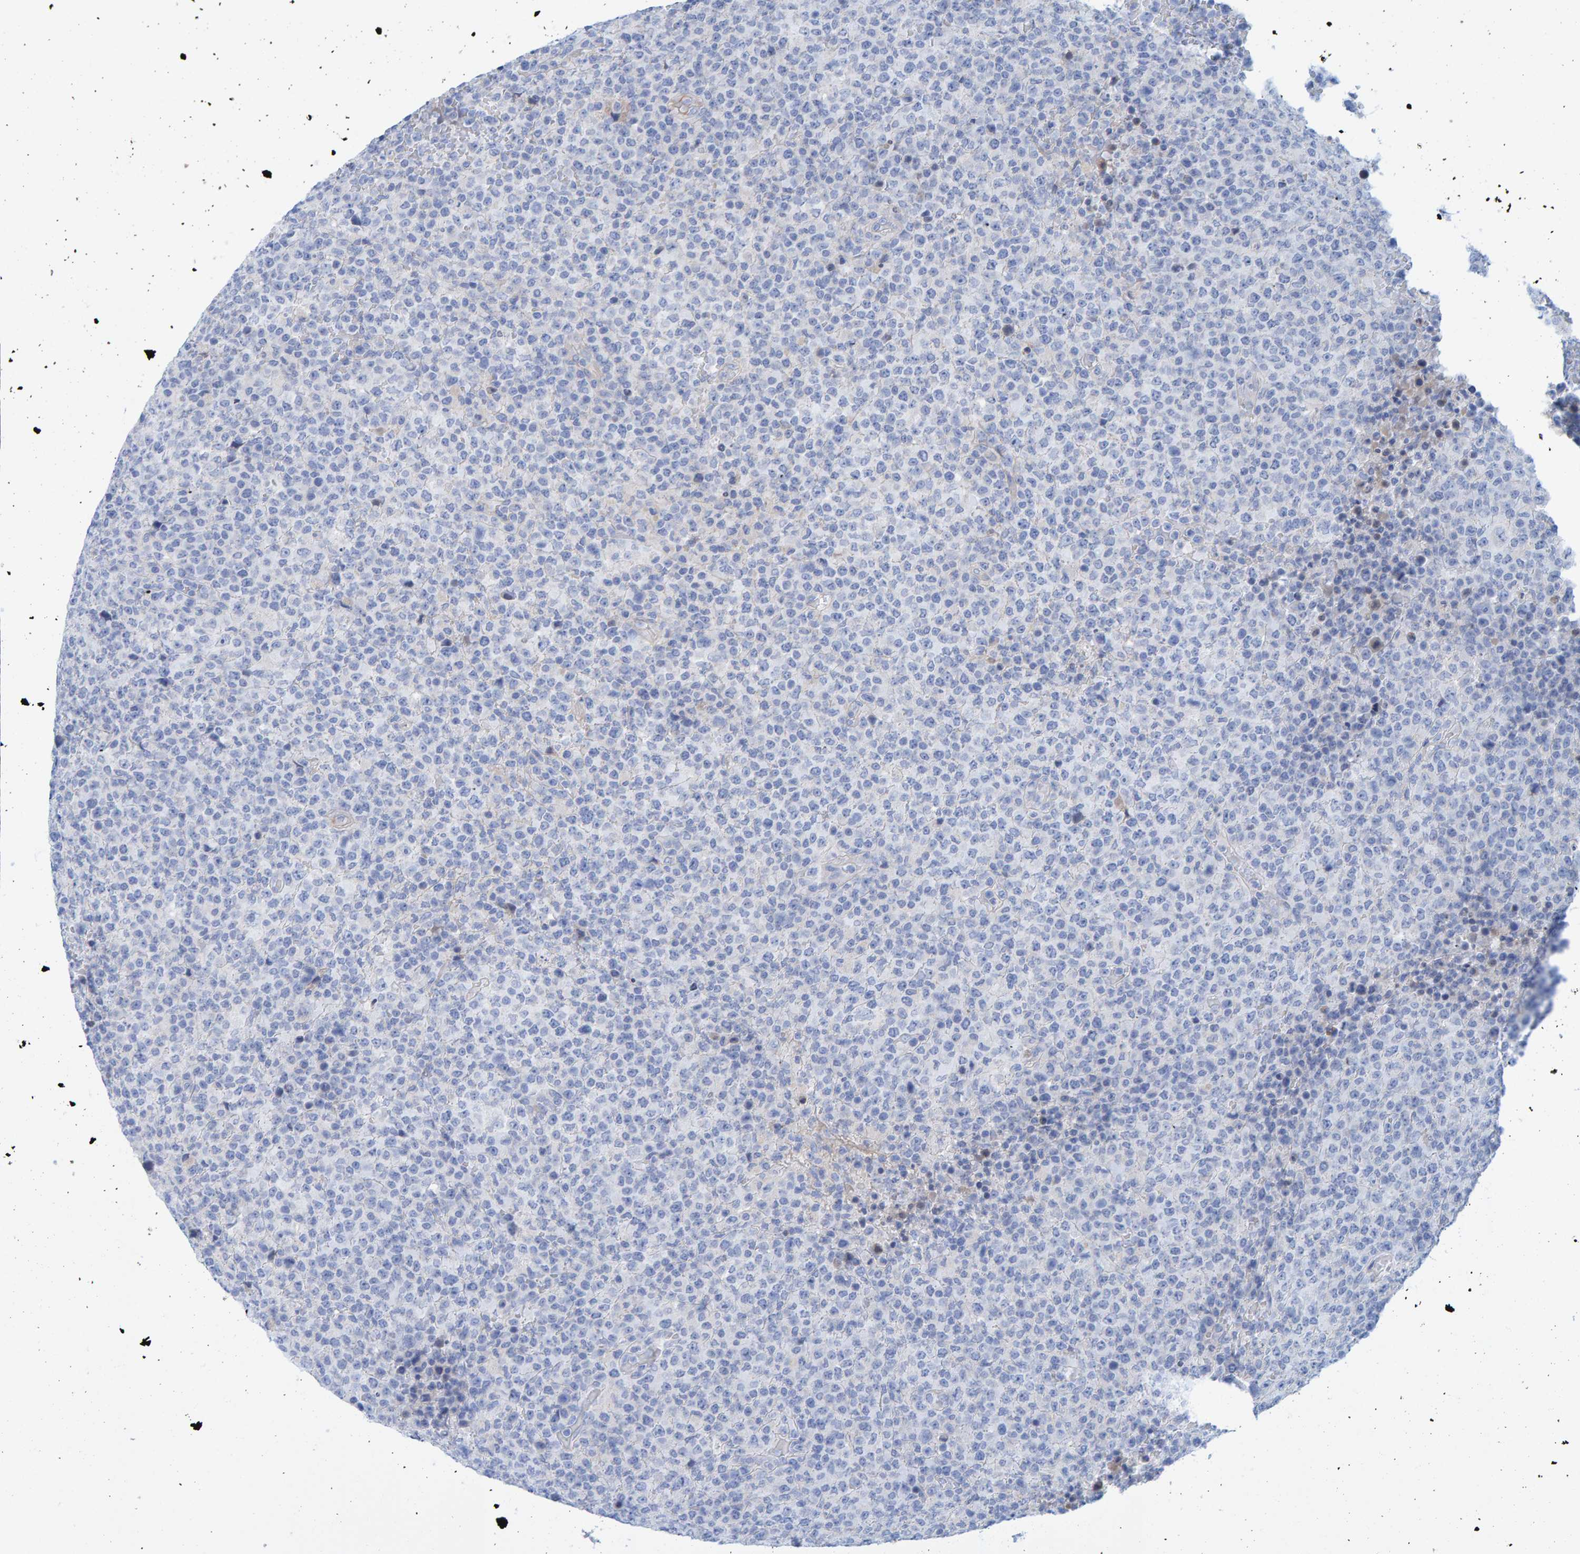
{"staining": {"intensity": "negative", "quantity": "none", "location": "none"}, "tissue": "lymphoma", "cell_type": "Tumor cells", "image_type": "cancer", "snomed": [{"axis": "morphology", "description": "Malignant lymphoma, non-Hodgkin's type, High grade"}, {"axis": "topography", "description": "Lymph node"}], "caption": "Immunohistochemistry (IHC) of malignant lymphoma, non-Hodgkin's type (high-grade) exhibits no positivity in tumor cells.", "gene": "JAKMIP3", "patient": {"sex": "male", "age": 13}}